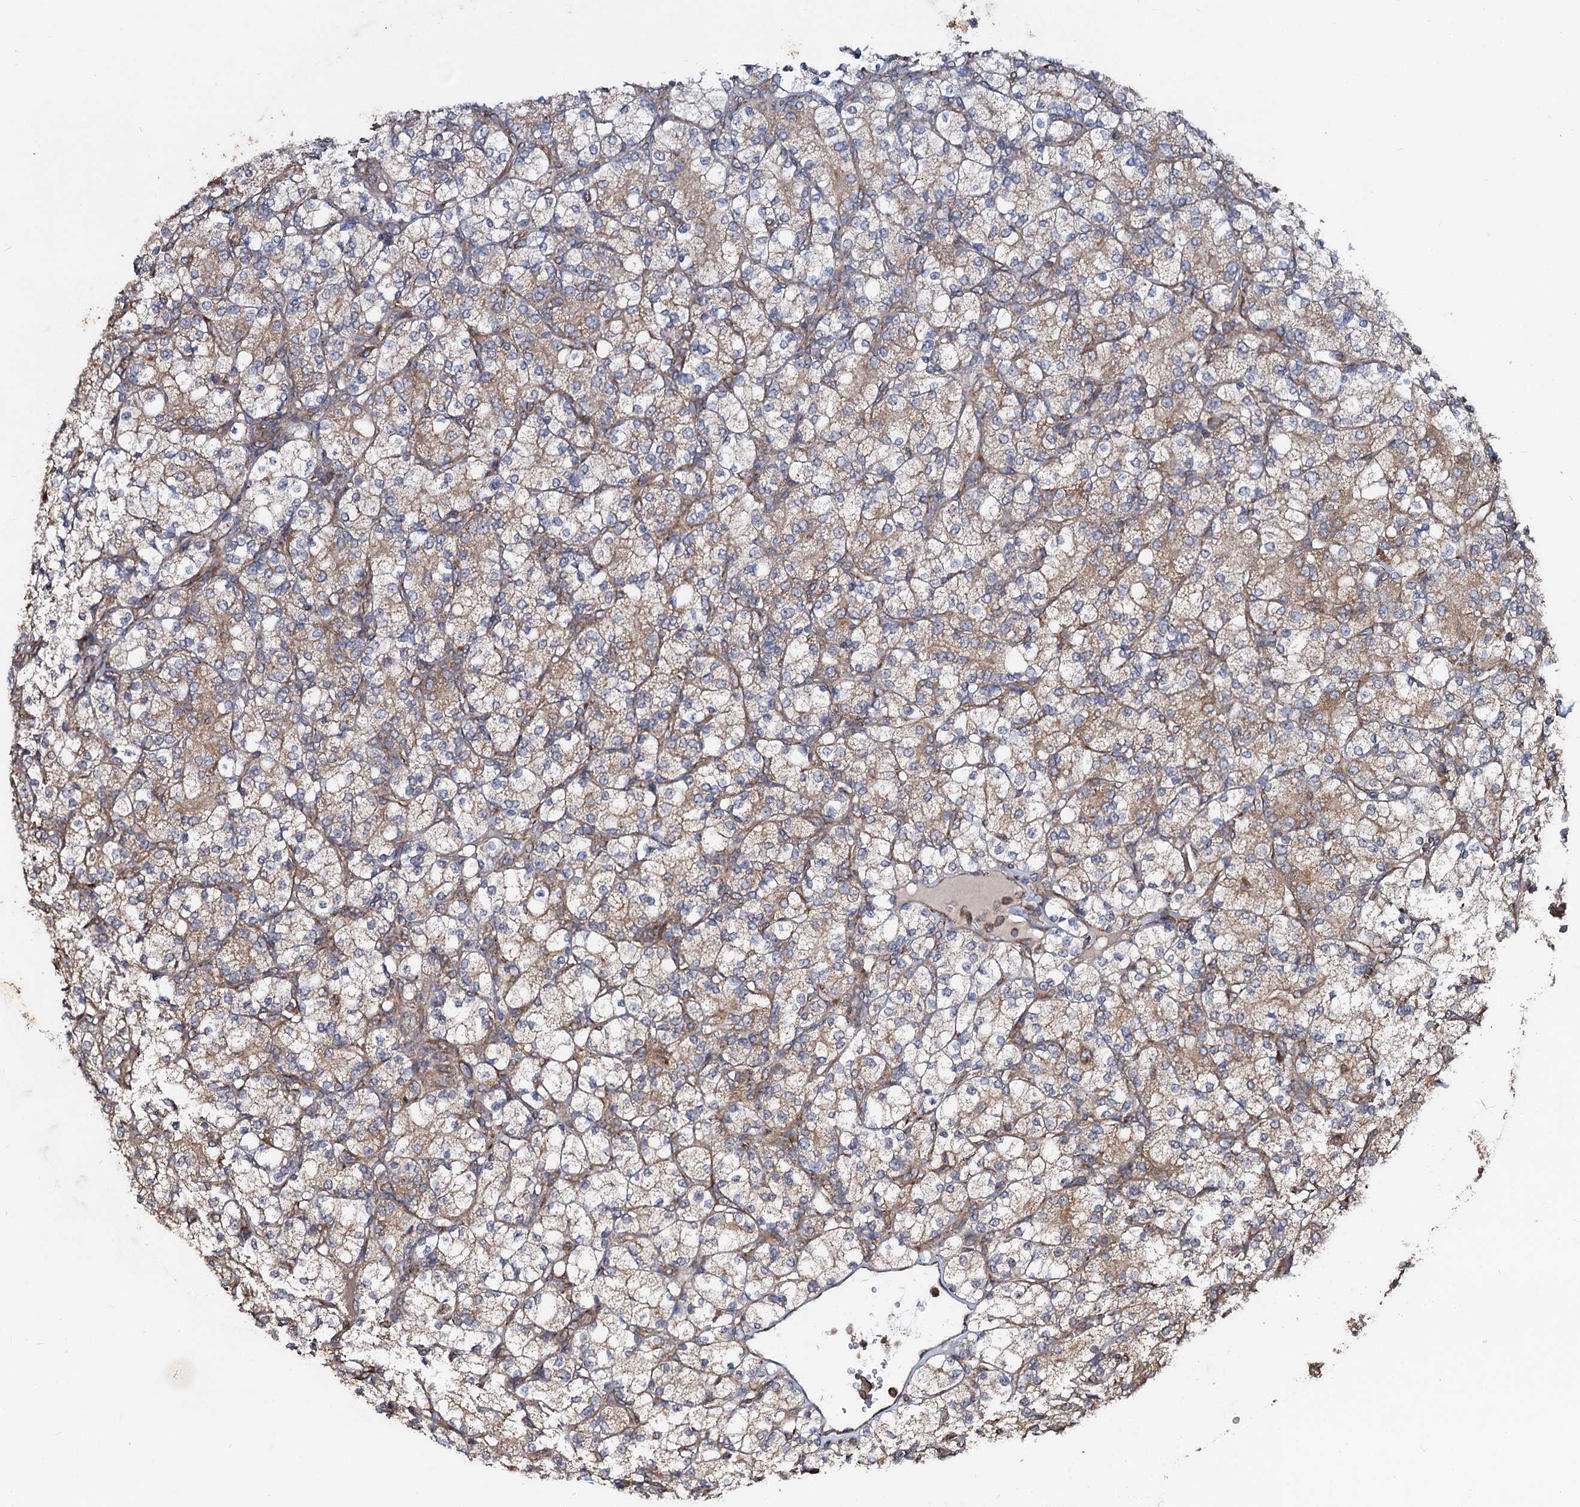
{"staining": {"intensity": "weak", "quantity": ">75%", "location": "cytoplasmic/membranous"}, "tissue": "renal cancer", "cell_type": "Tumor cells", "image_type": "cancer", "snomed": [{"axis": "morphology", "description": "Adenocarcinoma, NOS"}, {"axis": "topography", "description": "Kidney"}], "caption": "Human renal adenocarcinoma stained with a protein marker demonstrates weak staining in tumor cells.", "gene": "HAUS1", "patient": {"sex": "male", "age": 77}}